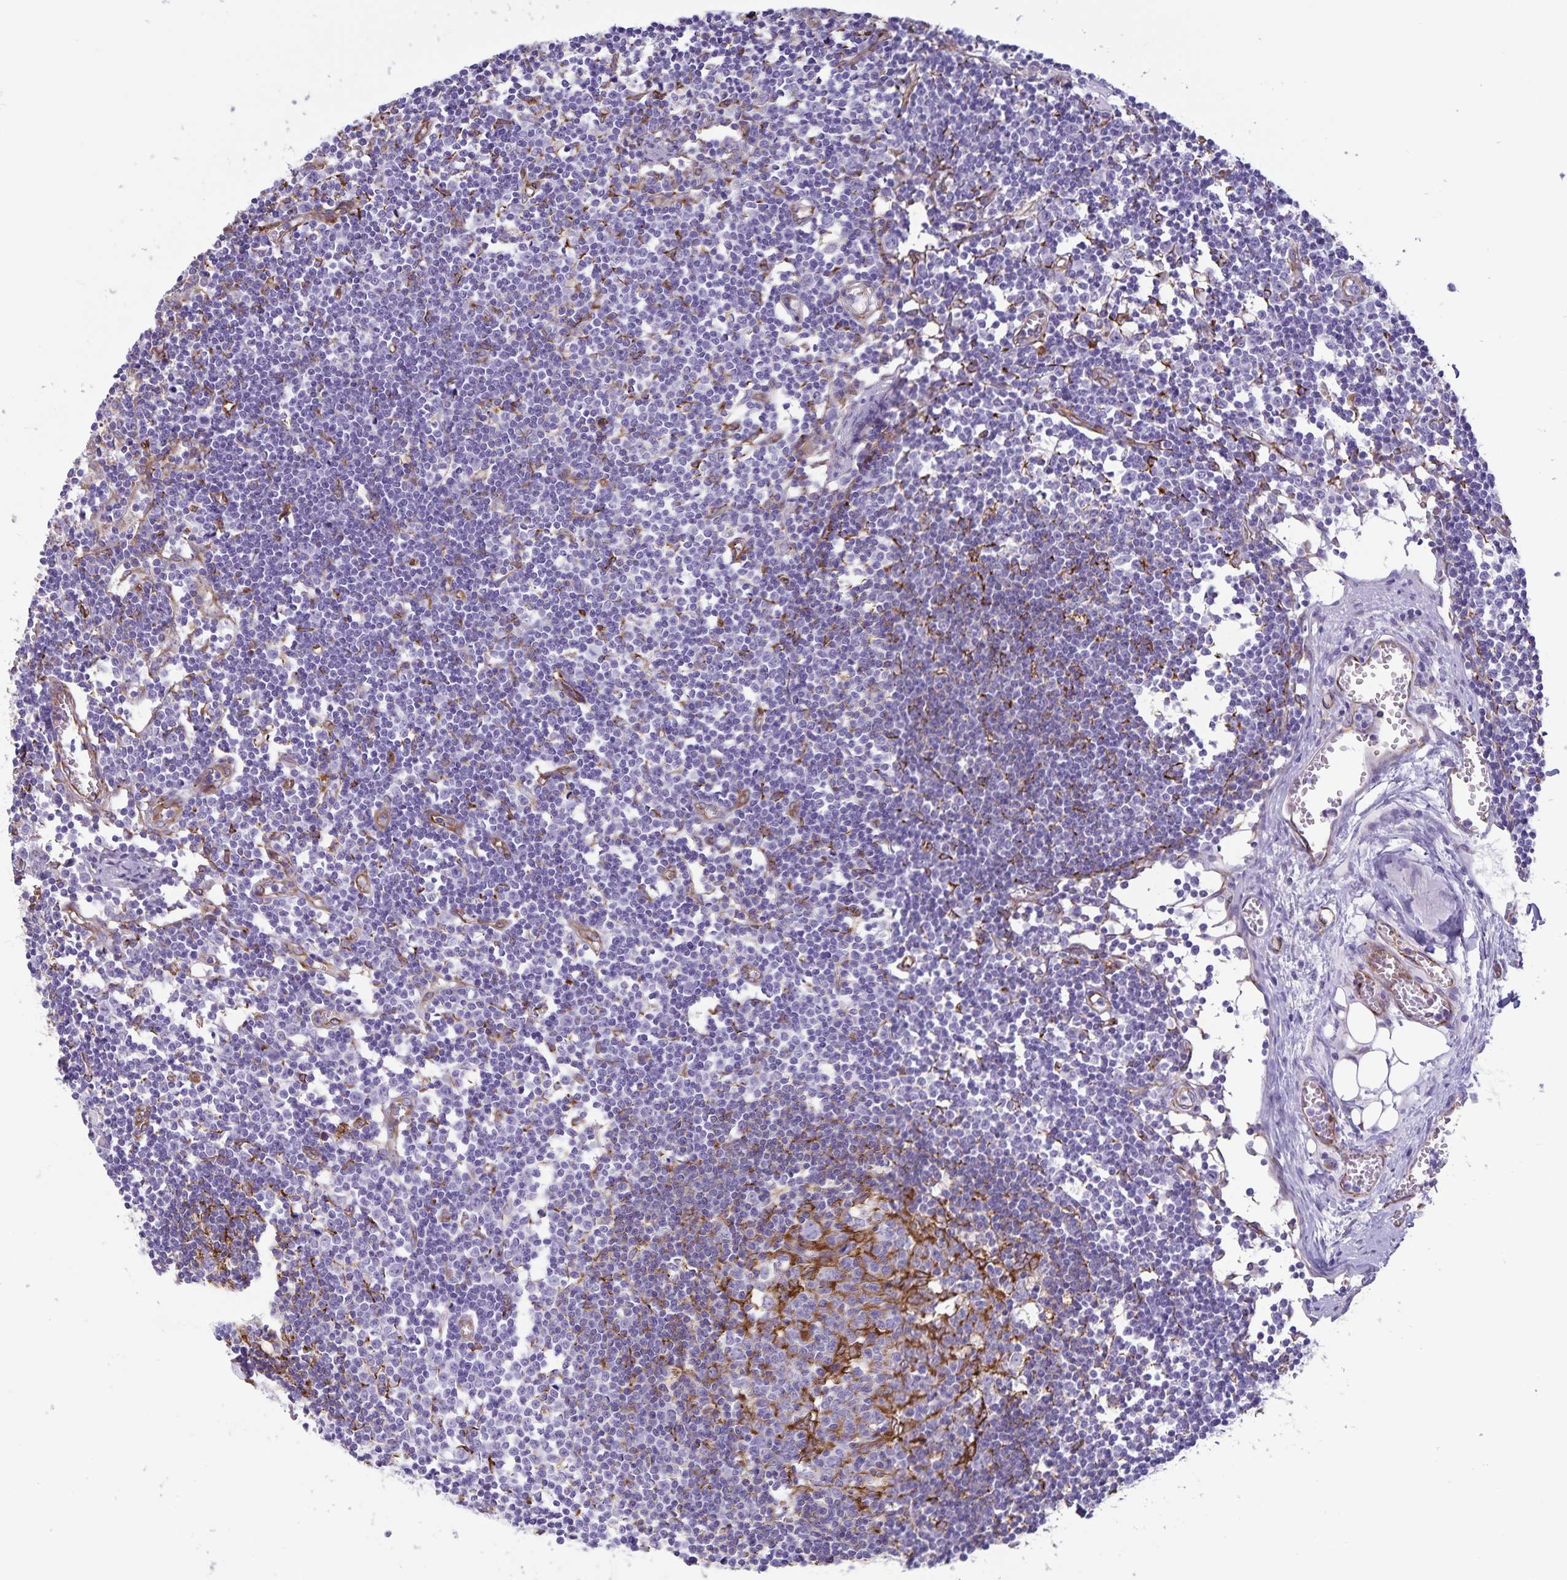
{"staining": {"intensity": "negative", "quantity": "none", "location": "none"}, "tissue": "lymph node", "cell_type": "Germinal center cells", "image_type": "normal", "snomed": [{"axis": "morphology", "description": "Normal tissue, NOS"}, {"axis": "topography", "description": "Lymph node"}], "caption": "Immunohistochemistry photomicrograph of unremarkable human lymph node stained for a protein (brown), which demonstrates no expression in germinal center cells. Nuclei are stained in blue.", "gene": "RCN1", "patient": {"sex": "female", "age": 11}}